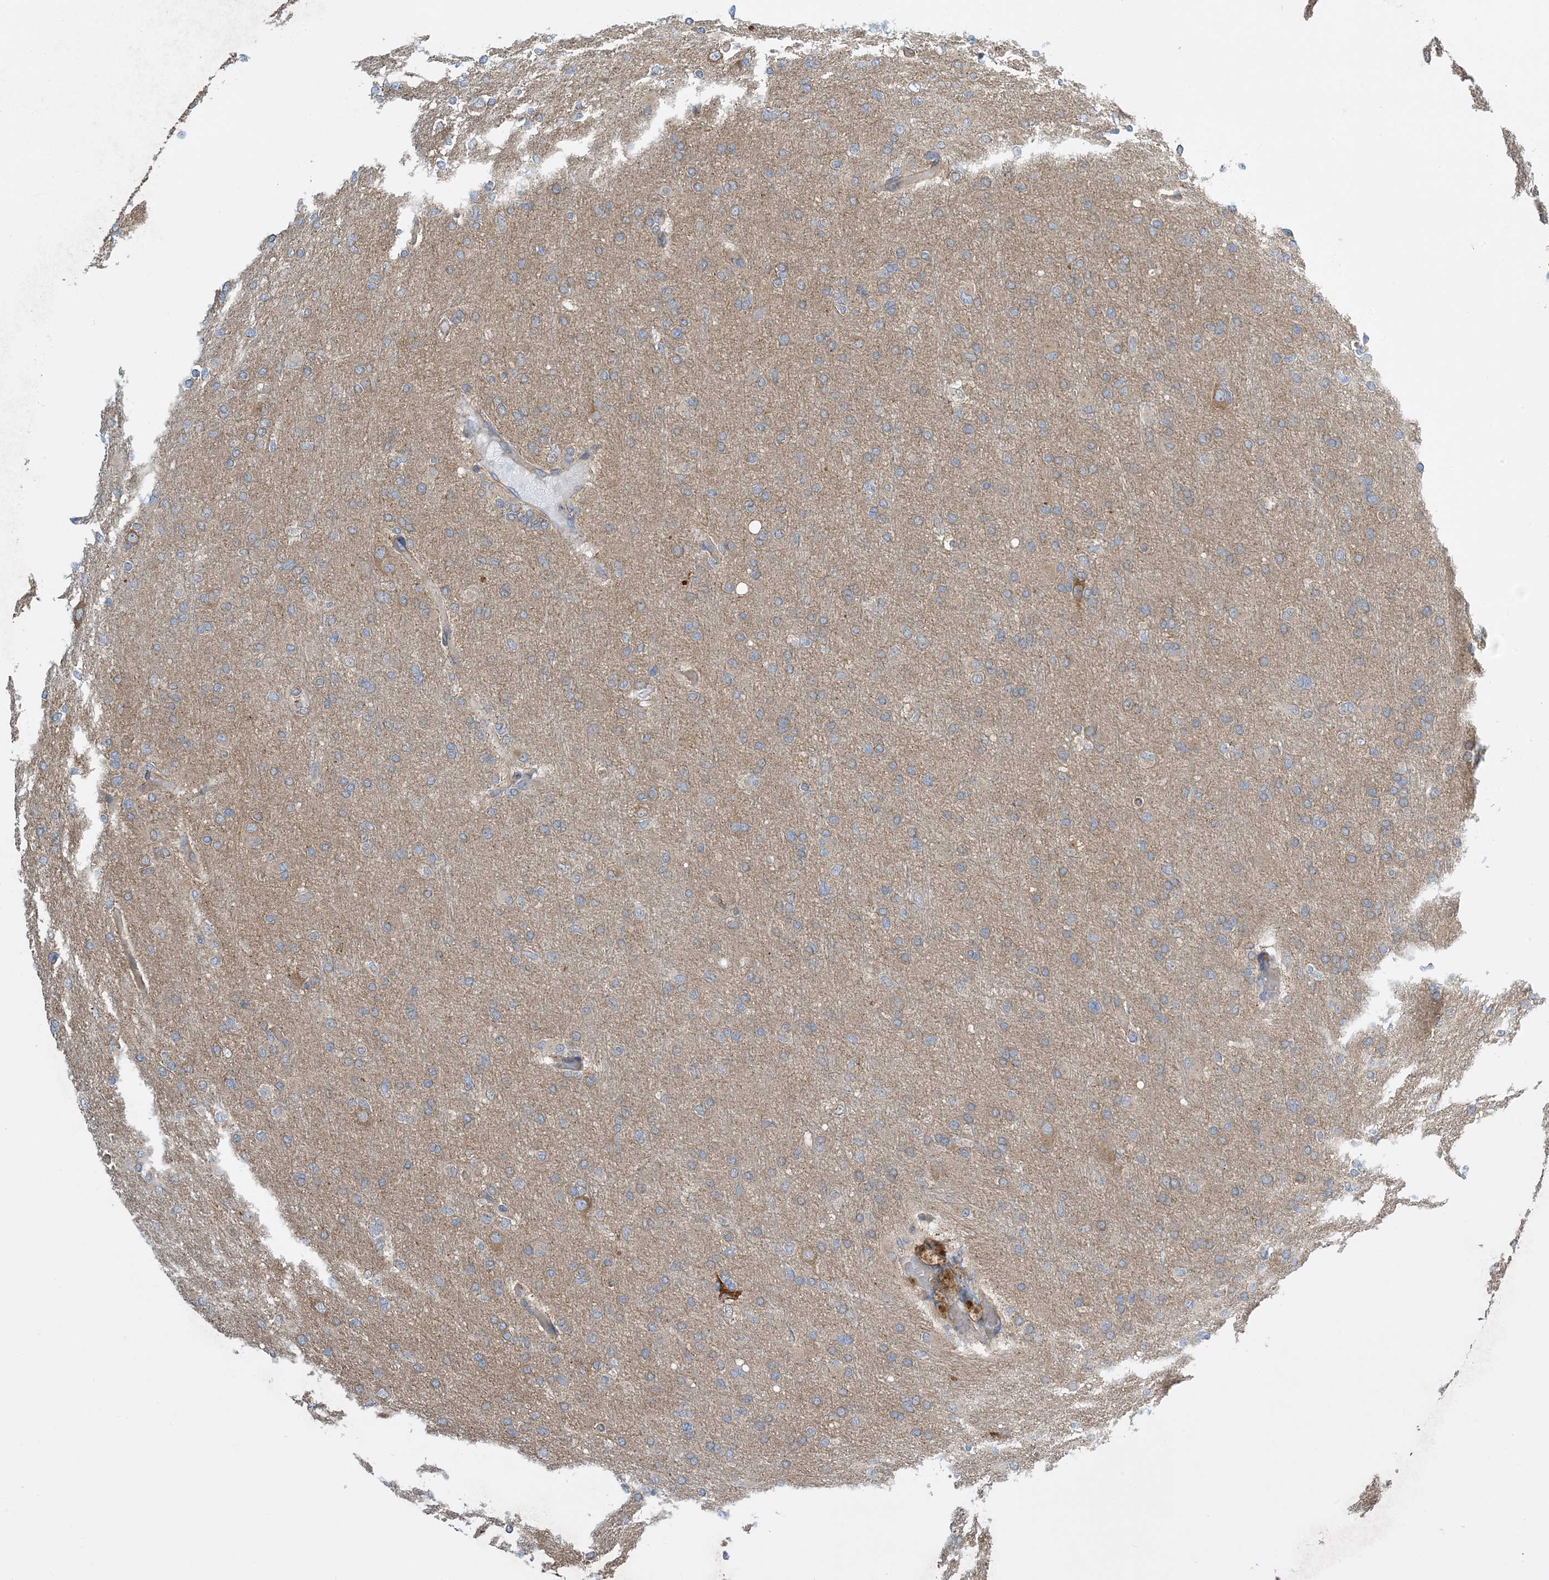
{"staining": {"intensity": "negative", "quantity": "none", "location": "none"}, "tissue": "glioma", "cell_type": "Tumor cells", "image_type": "cancer", "snomed": [{"axis": "morphology", "description": "Glioma, malignant, High grade"}, {"axis": "topography", "description": "Cerebral cortex"}], "caption": "Human glioma stained for a protein using IHC exhibits no expression in tumor cells.", "gene": "SIDT1", "patient": {"sex": "female", "age": 36}}